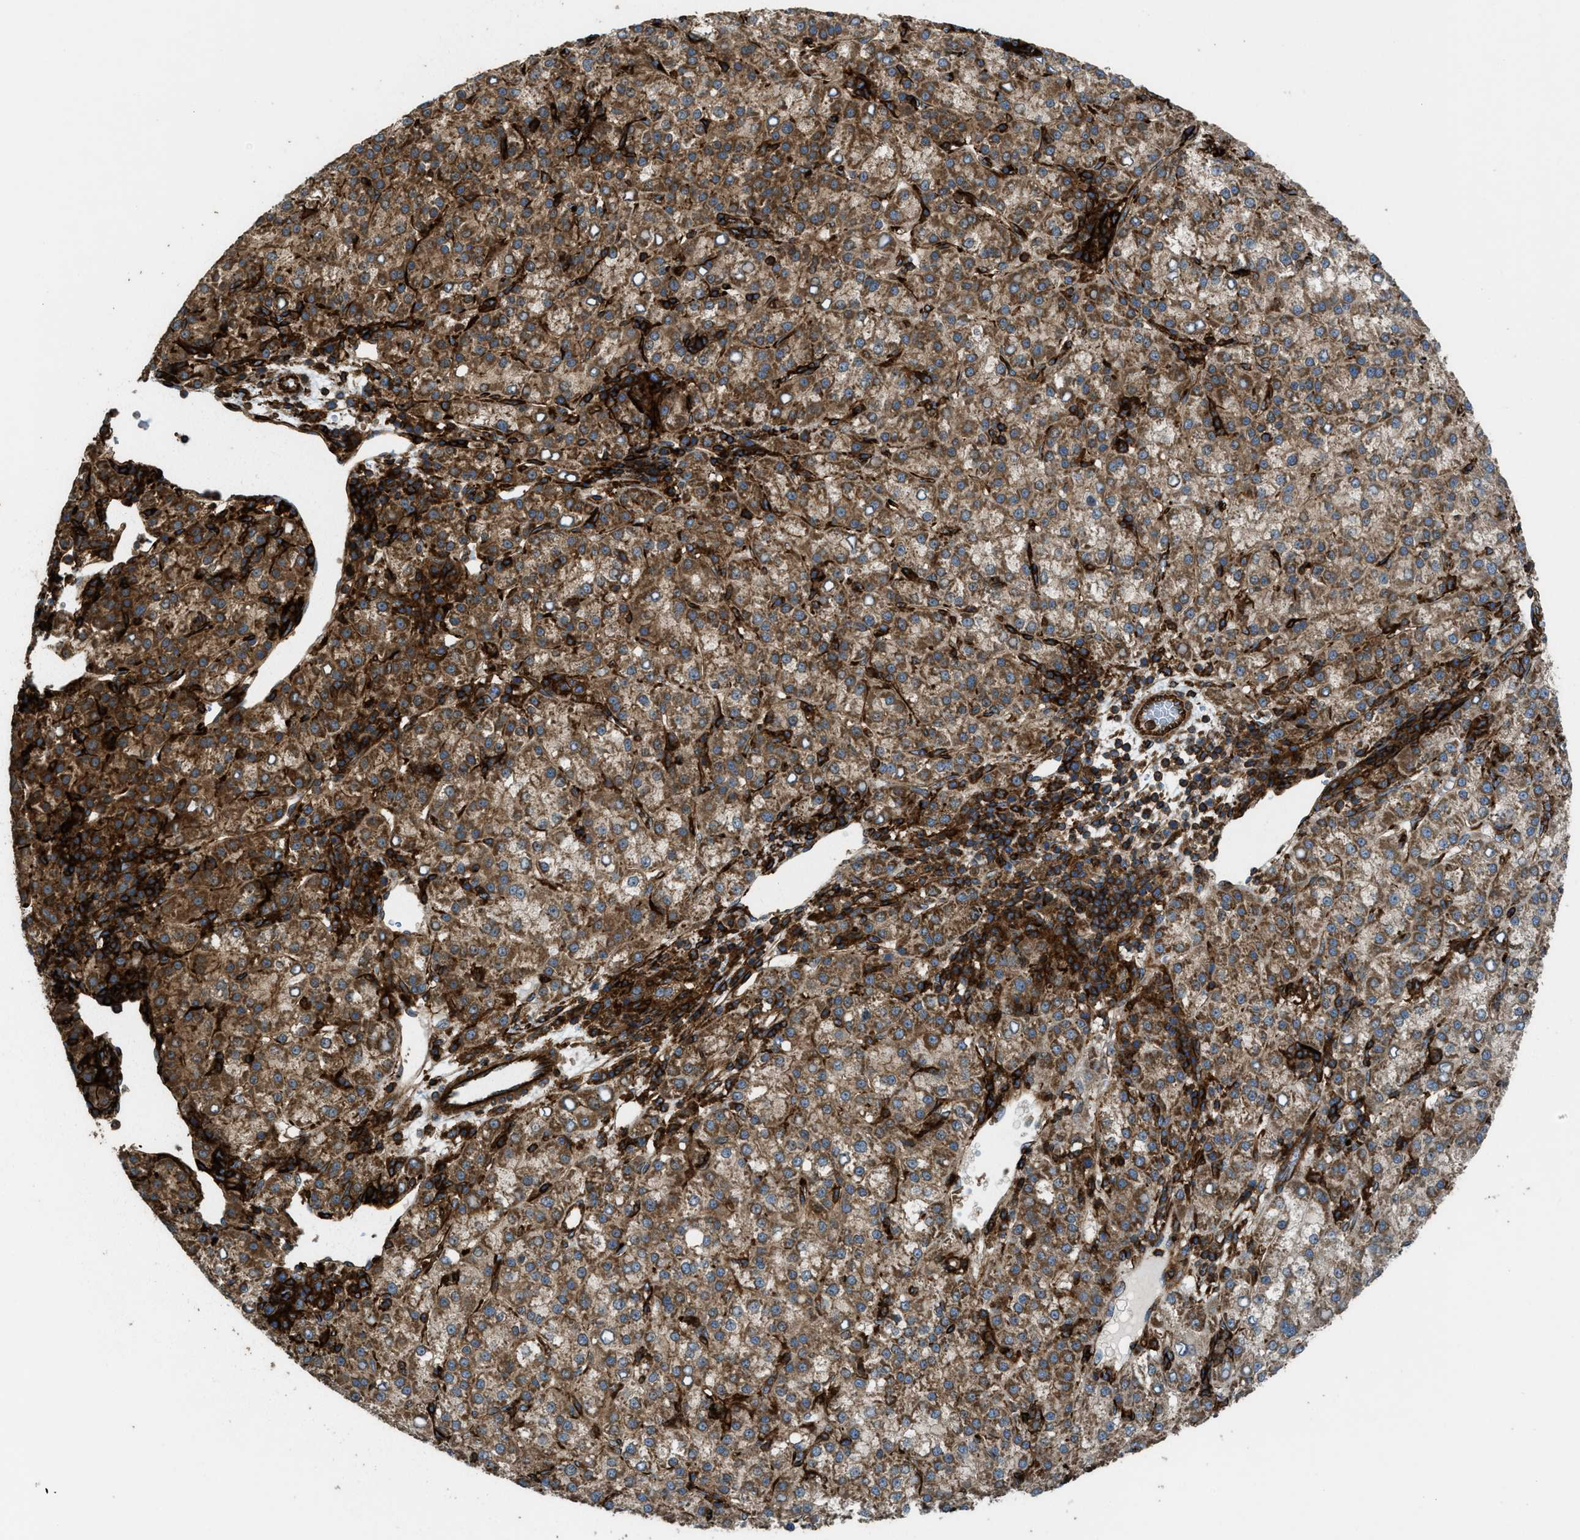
{"staining": {"intensity": "moderate", "quantity": ">75%", "location": "cytoplasmic/membranous"}, "tissue": "liver cancer", "cell_type": "Tumor cells", "image_type": "cancer", "snomed": [{"axis": "morphology", "description": "Carcinoma, Hepatocellular, NOS"}, {"axis": "topography", "description": "Liver"}], "caption": "IHC histopathology image of hepatocellular carcinoma (liver) stained for a protein (brown), which exhibits medium levels of moderate cytoplasmic/membranous staining in about >75% of tumor cells.", "gene": "EGLN1", "patient": {"sex": "female", "age": 58}}